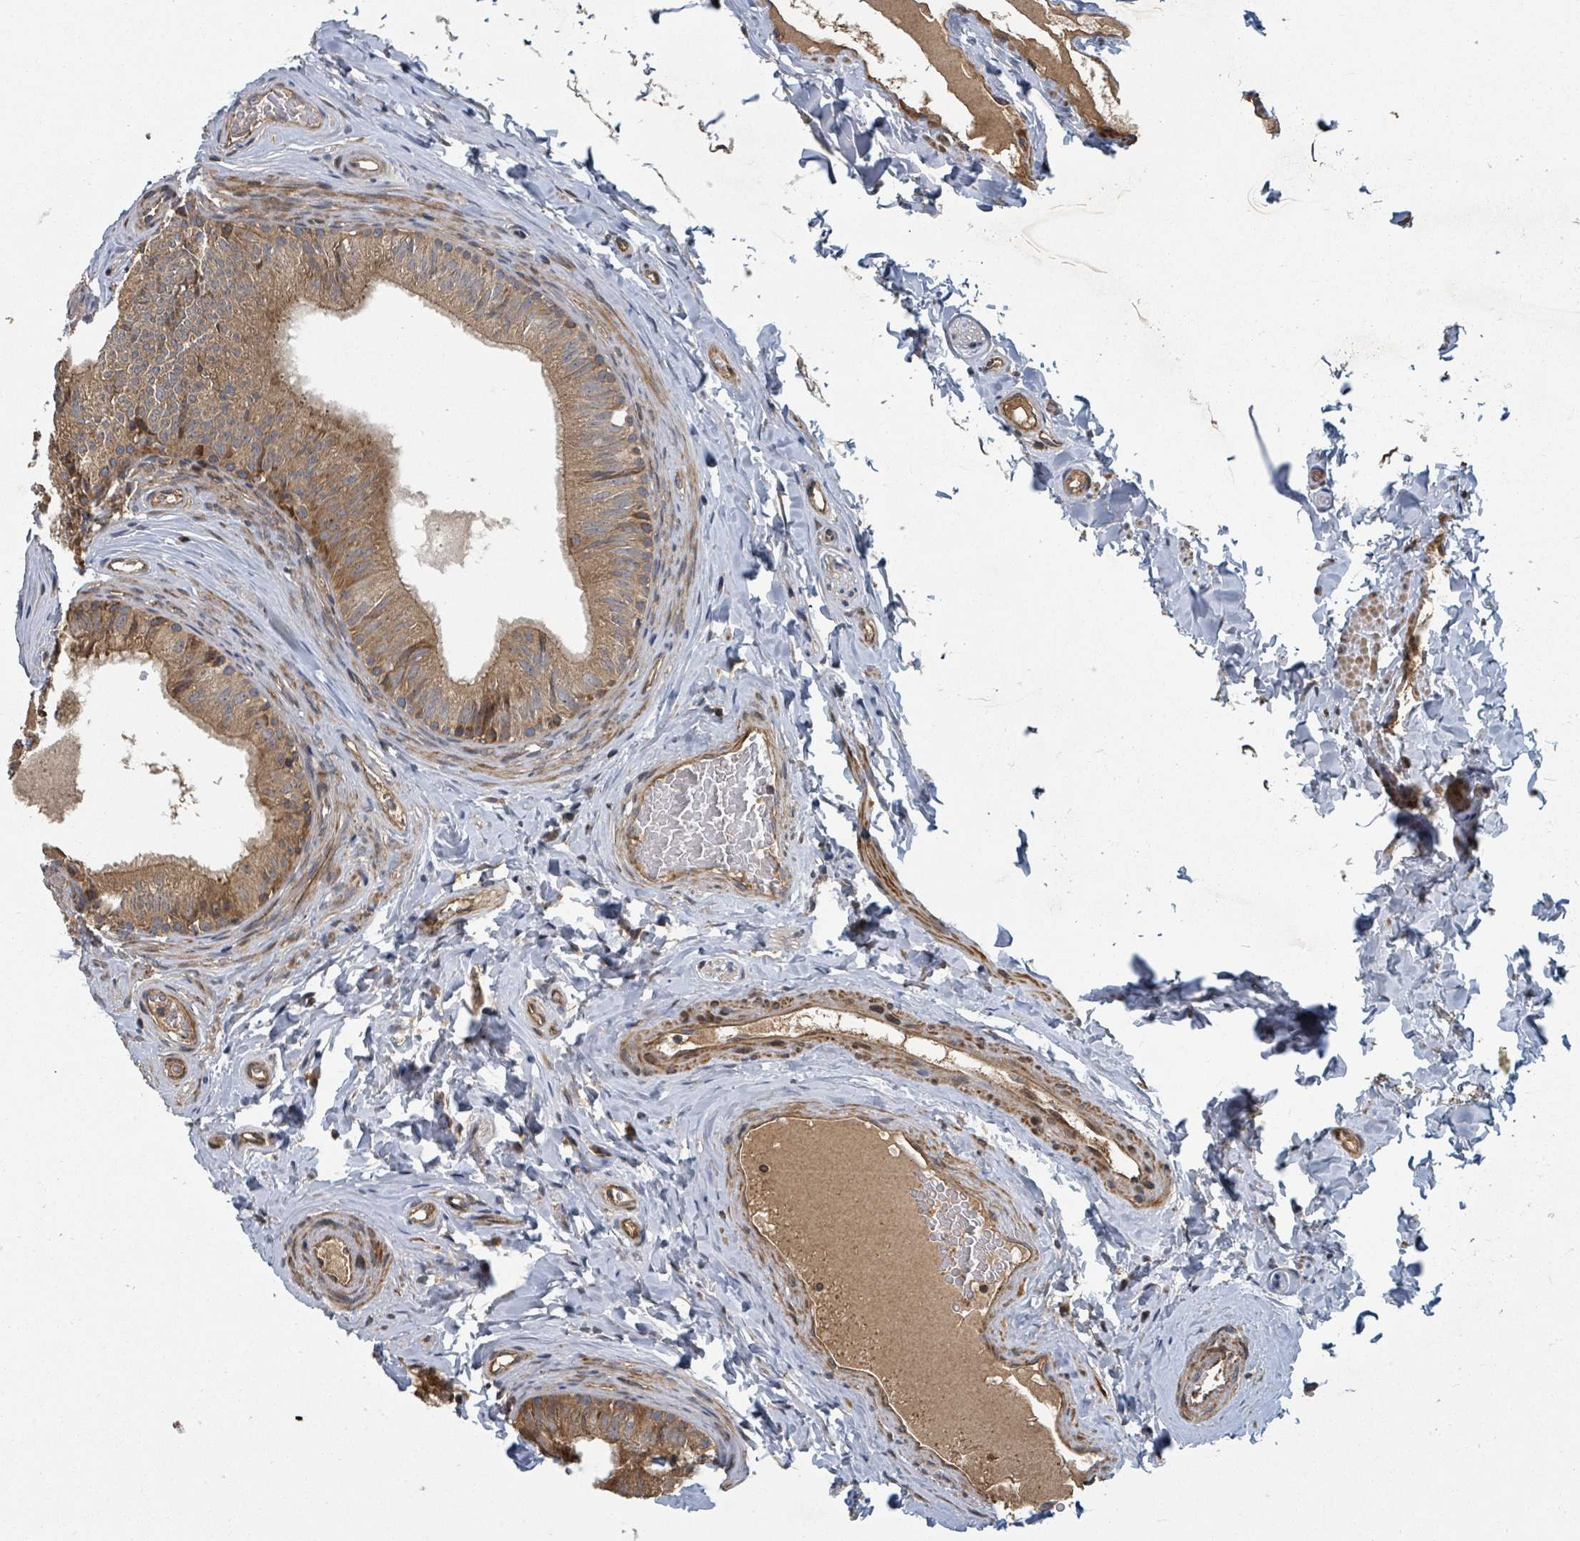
{"staining": {"intensity": "moderate", "quantity": ">75%", "location": "cytoplasmic/membranous"}, "tissue": "epididymis", "cell_type": "Glandular cells", "image_type": "normal", "snomed": [{"axis": "morphology", "description": "Normal tissue, NOS"}, {"axis": "topography", "description": "Epididymis"}], "caption": "A brown stain labels moderate cytoplasmic/membranous staining of a protein in glandular cells of unremarkable epididymis. (DAB IHC, brown staining for protein, blue staining for nuclei).", "gene": "DPM1", "patient": {"sex": "male", "age": 34}}